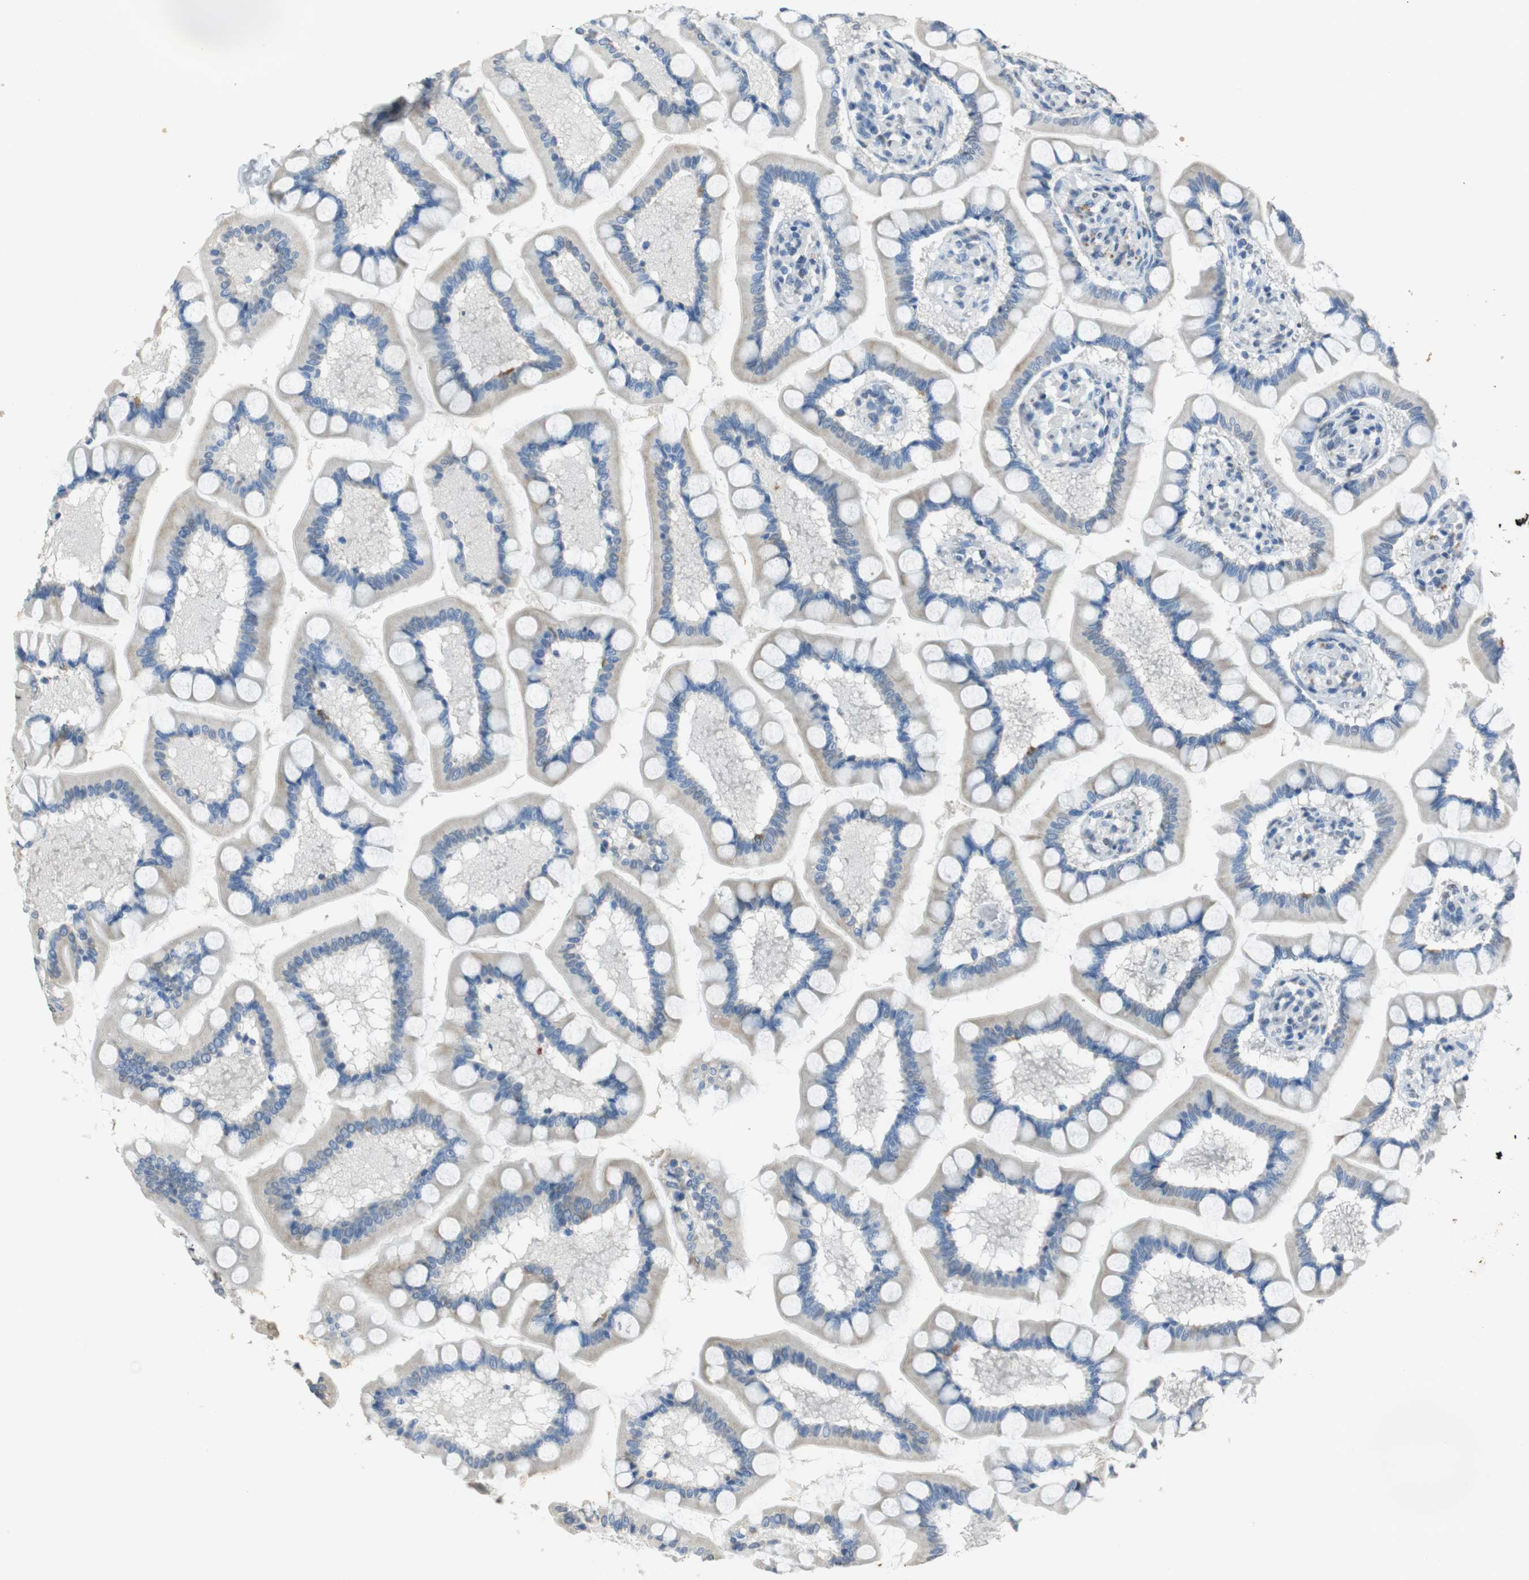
{"staining": {"intensity": "negative", "quantity": "none", "location": "none"}, "tissue": "small intestine", "cell_type": "Glandular cells", "image_type": "normal", "snomed": [{"axis": "morphology", "description": "Normal tissue, NOS"}, {"axis": "topography", "description": "Small intestine"}], "caption": "IHC photomicrograph of unremarkable small intestine: small intestine stained with DAB (3,3'-diaminobenzidine) demonstrates no significant protein staining in glandular cells.", "gene": "STBD1", "patient": {"sex": "female", "age": 56}}